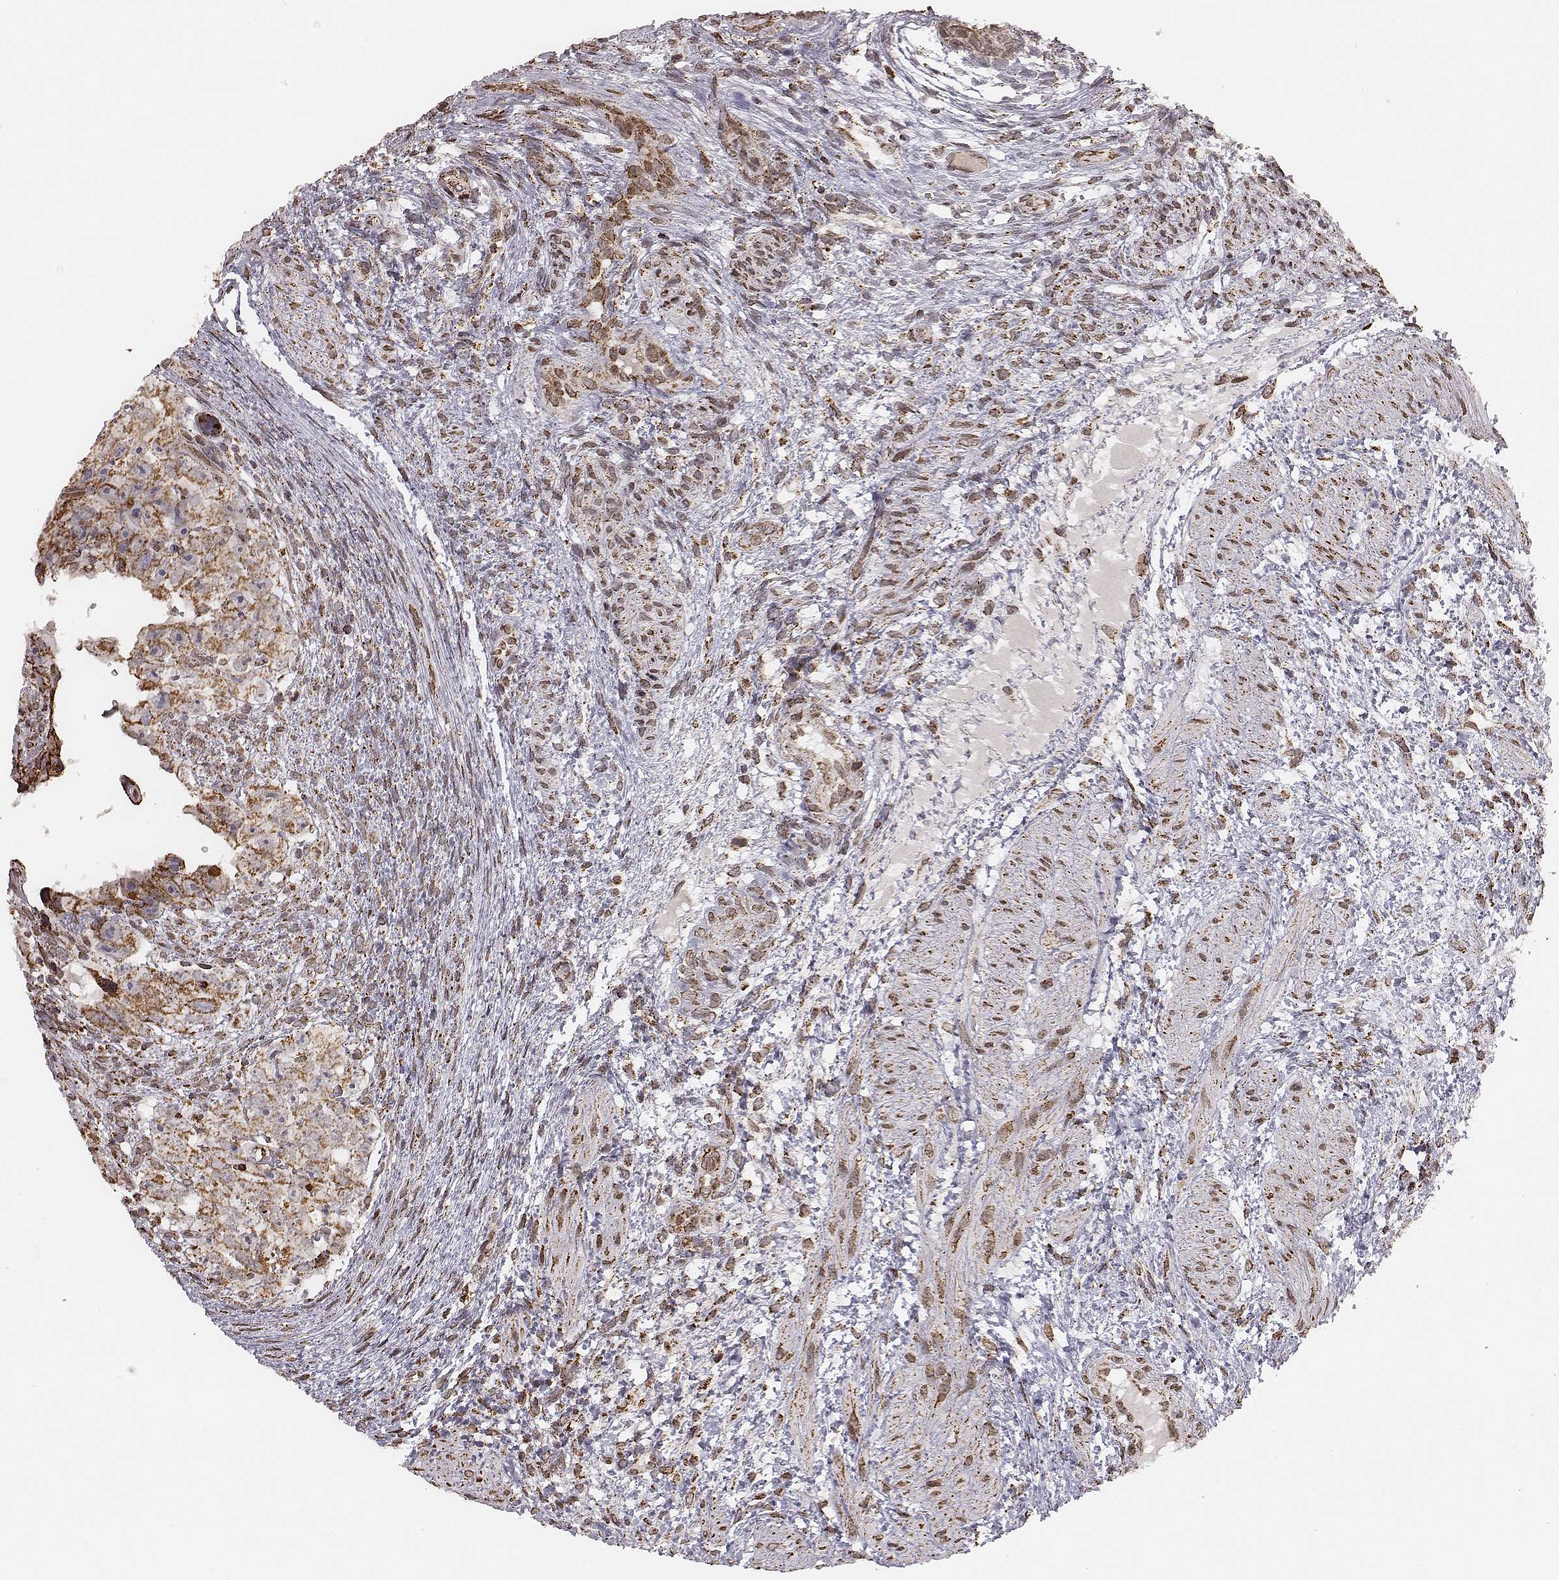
{"staining": {"intensity": "moderate", "quantity": "25%-75%", "location": "cytoplasmic/membranous"}, "tissue": "testis cancer", "cell_type": "Tumor cells", "image_type": "cancer", "snomed": [{"axis": "morphology", "description": "Normal tissue, NOS"}, {"axis": "morphology", "description": "Carcinoma, Embryonal, NOS"}, {"axis": "topography", "description": "Testis"}, {"axis": "topography", "description": "Epididymis"}], "caption": "DAB immunohistochemical staining of testis cancer (embryonal carcinoma) exhibits moderate cytoplasmic/membranous protein expression in about 25%-75% of tumor cells. The staining was performed using DAB to visualize the protein expression in brown, while the nuclei were stained in blue with hematoxylin (Magnification: 20x).", "gene": "ACOT2", "patient": {"sex": "male", "age": 24}}